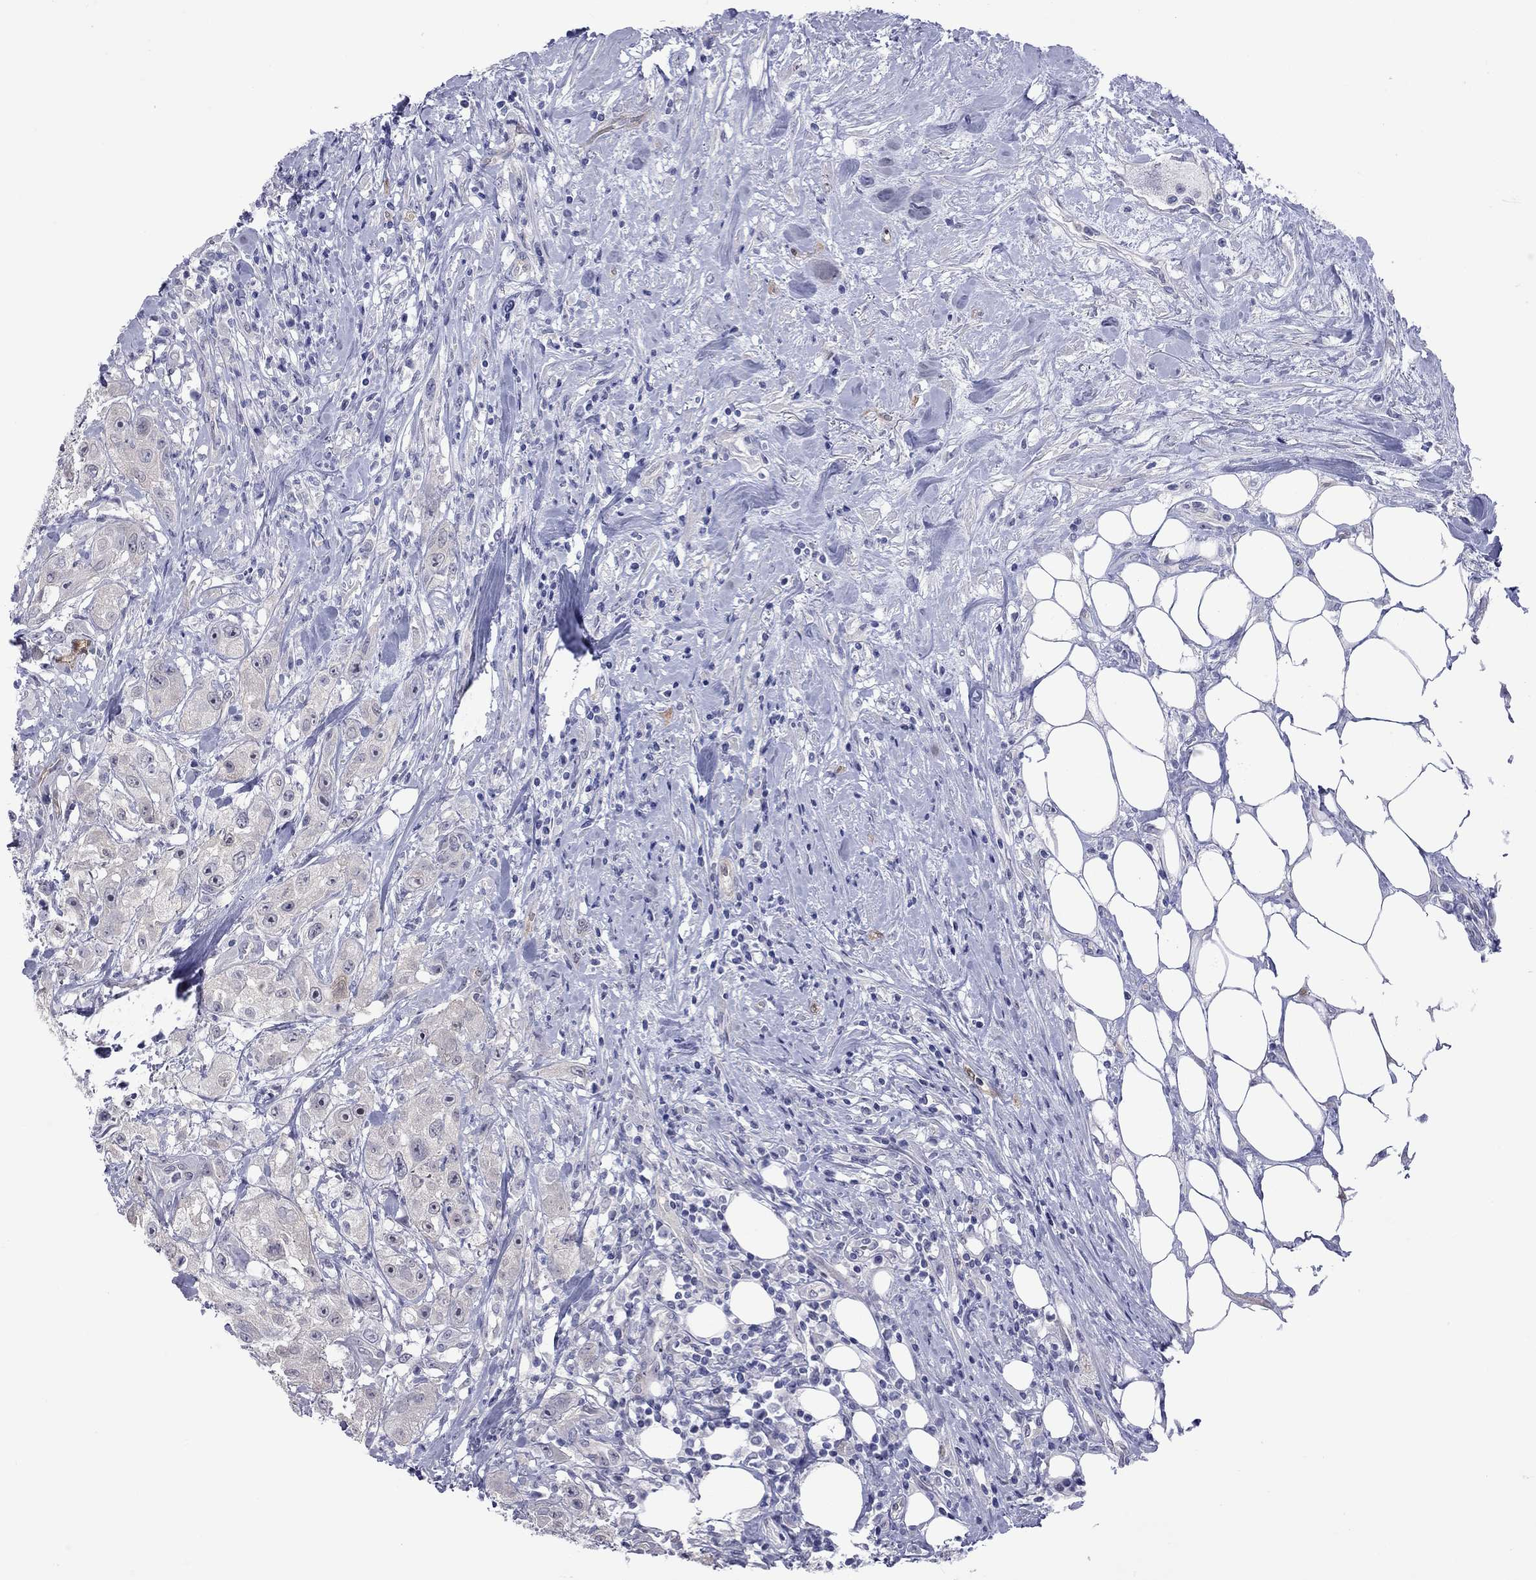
{"staining": {"intensity": "negative", "quantity": "none", "location": "none"}, "tissue": "urothelial cancer", "cell_type": "Tumor cells", "image_type": "cancer", "snomed": [{"axis": "morphology", "description": "Urothelial carcinoma, High grade"}, {"axis": "topography", "description": "Urinary bladder"}], "caption": "Urothelial cancer stained for a protein using immunohistochemistry (IHC) reveals no staining tumor cells.", "gene": "CTNNBIP1", "patient": {"sex": "male", "age": 79}}